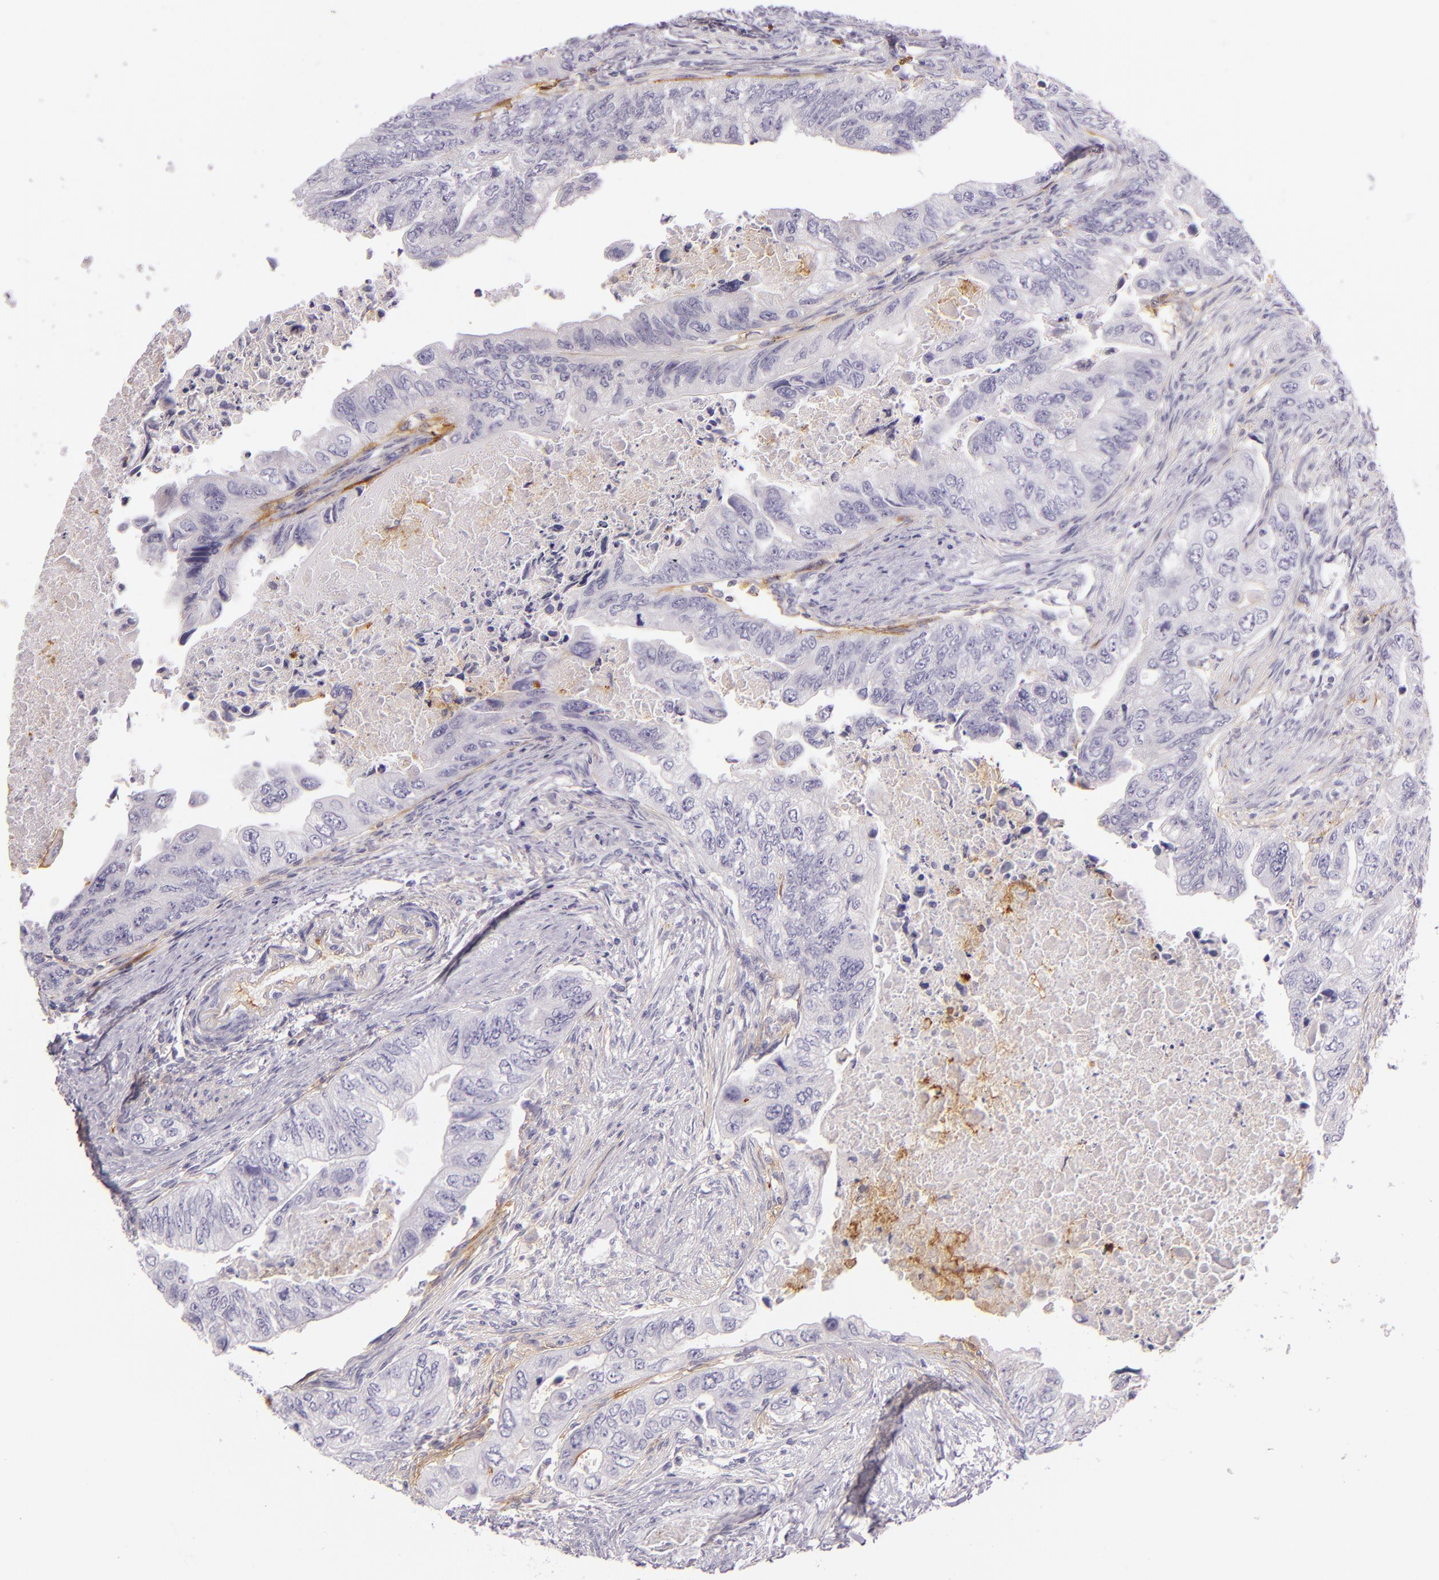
{"staining": {"intensity": "negative", "quantity": "none", "location": "none"}, "tissue": "colorectal cancer", "cell_type": "Tumor cells", "image_type": "cancer", "snomed": [{"axis": "morphology", "description": "Adenocarcinoma, NOS"}, {"axis": "topography", "description": "Colon"}], "caption": "Colorectal cancer (adenocarcinoma) stained for a protein using immunohistochemistry (IHC) exhibits no positivity tumor cells.", "gene": "ICAM1", "patient": {"sex": "female", "age": 11}}